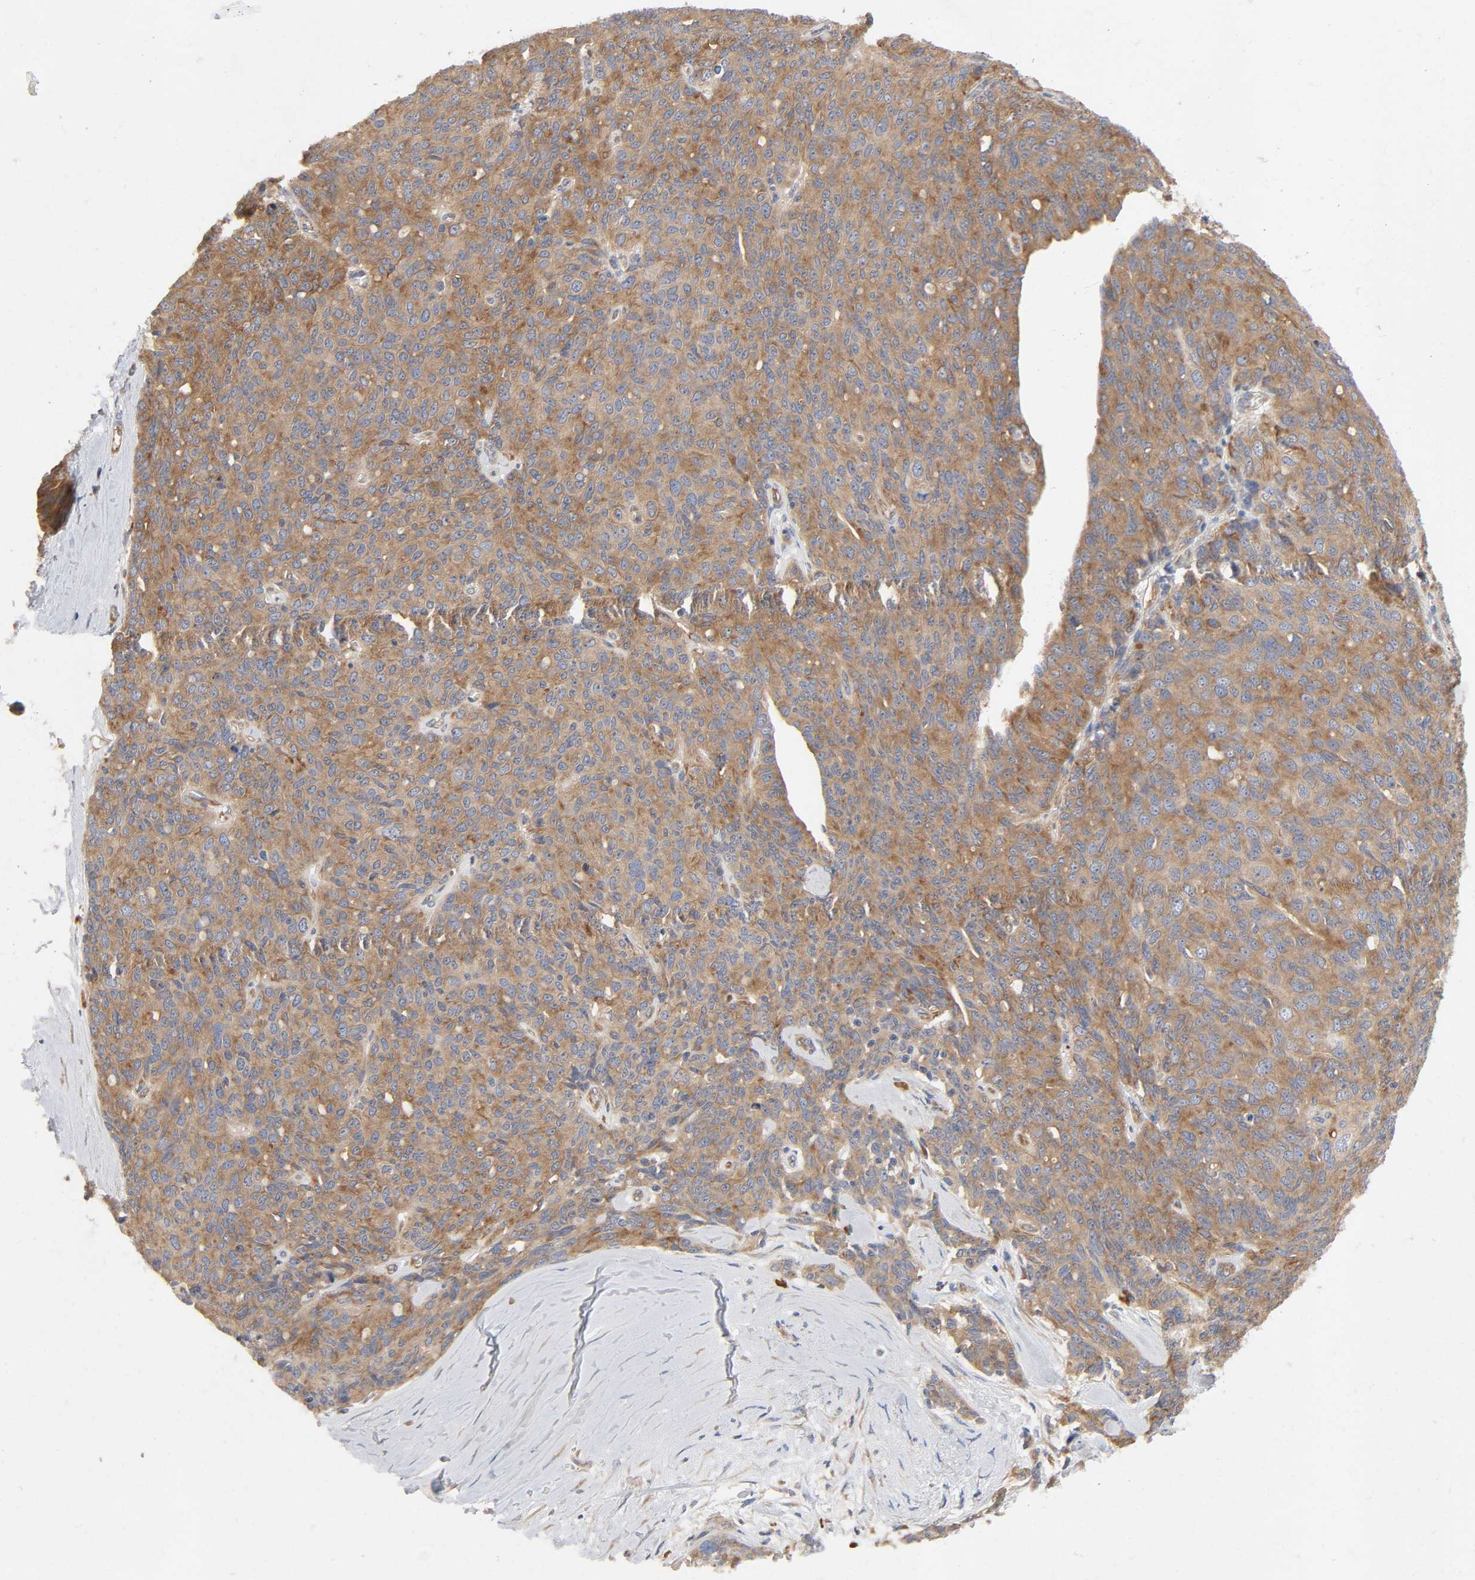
{"staining": {"intensity": "moderate", "quantity": ">75%", "location": "cytoplasmic/membranous"}, "tissue": "ovarian cancer", "cell_type": "Tumor cells", "image_type": "cancer", "snomed": [{"axis": "morphology", "description": "Carcinoma, endometroid"}, {"axis": "topography", "description": "Ovary"}], "caption": "Protein expression analysis of human ovarian endometroid carcinoma reveals moderate cytoplasmic/membranous expression in approximately >75% of tumor cells.", "gene": "SCHIP1", "patient": {"sex": "female", "age": 60}}